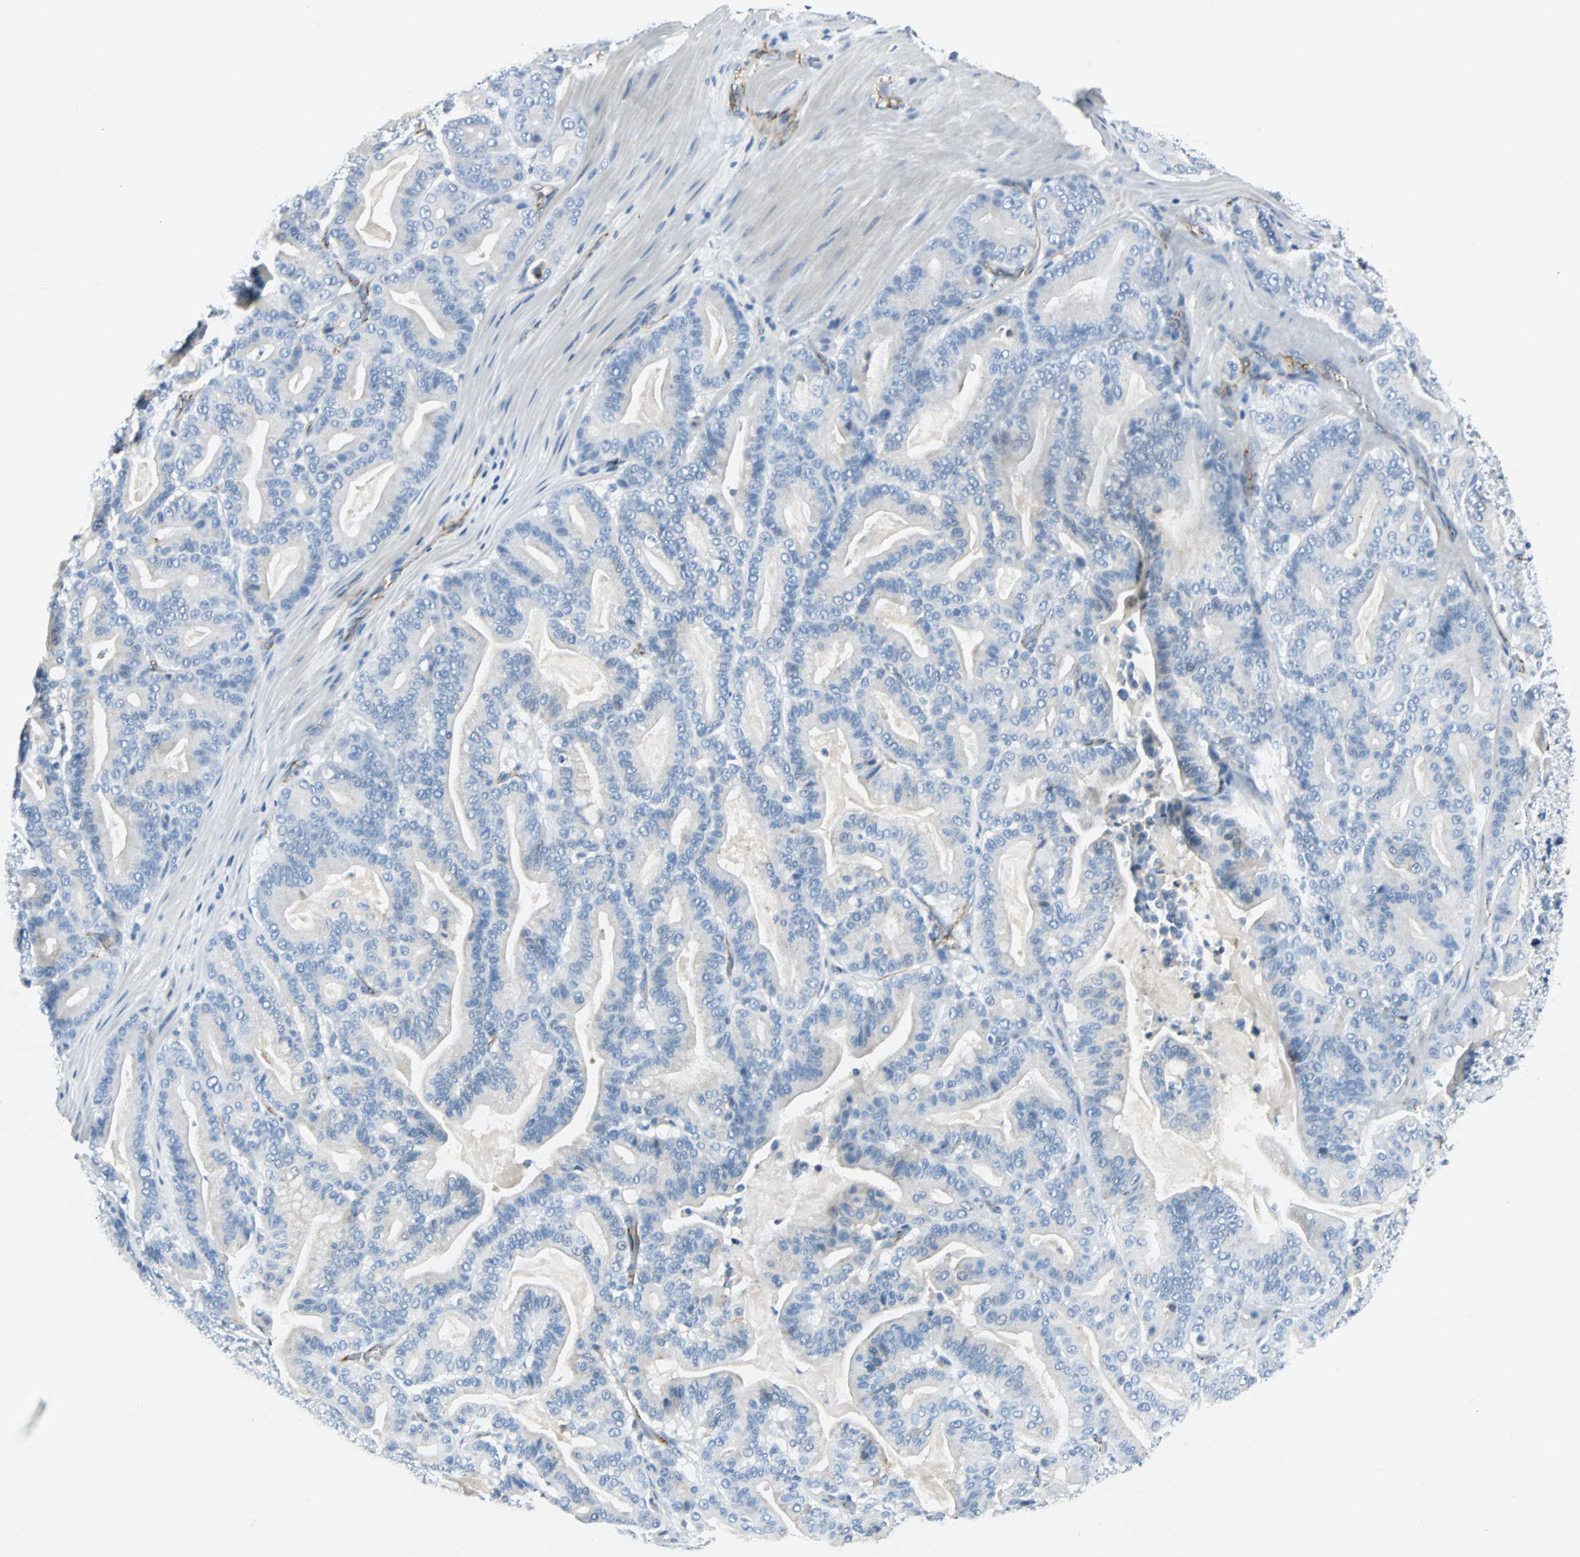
{"staining": {"intensity": "weak", "quantity": "25%-75%", "location": "cytoplasmic/membranous"}, "tissue": "pancreatic cancer", "cell_type": "Tumor cells", "image_type": "cancer", "snomed": [{"axis": "morphology", "description": "Adenocarcinoma, NOS"}, {"axis": "topography", "description": "Pancreas"}], "caption": "Tumor cells exhibit low levels of weak cytoplasmic/membranous positivity in approximately 25%-75% of cells in human adenocarcinoma (pancreatic).", "gene": "VPS9D1", "patient": {"sex": "male", "age": 63}}